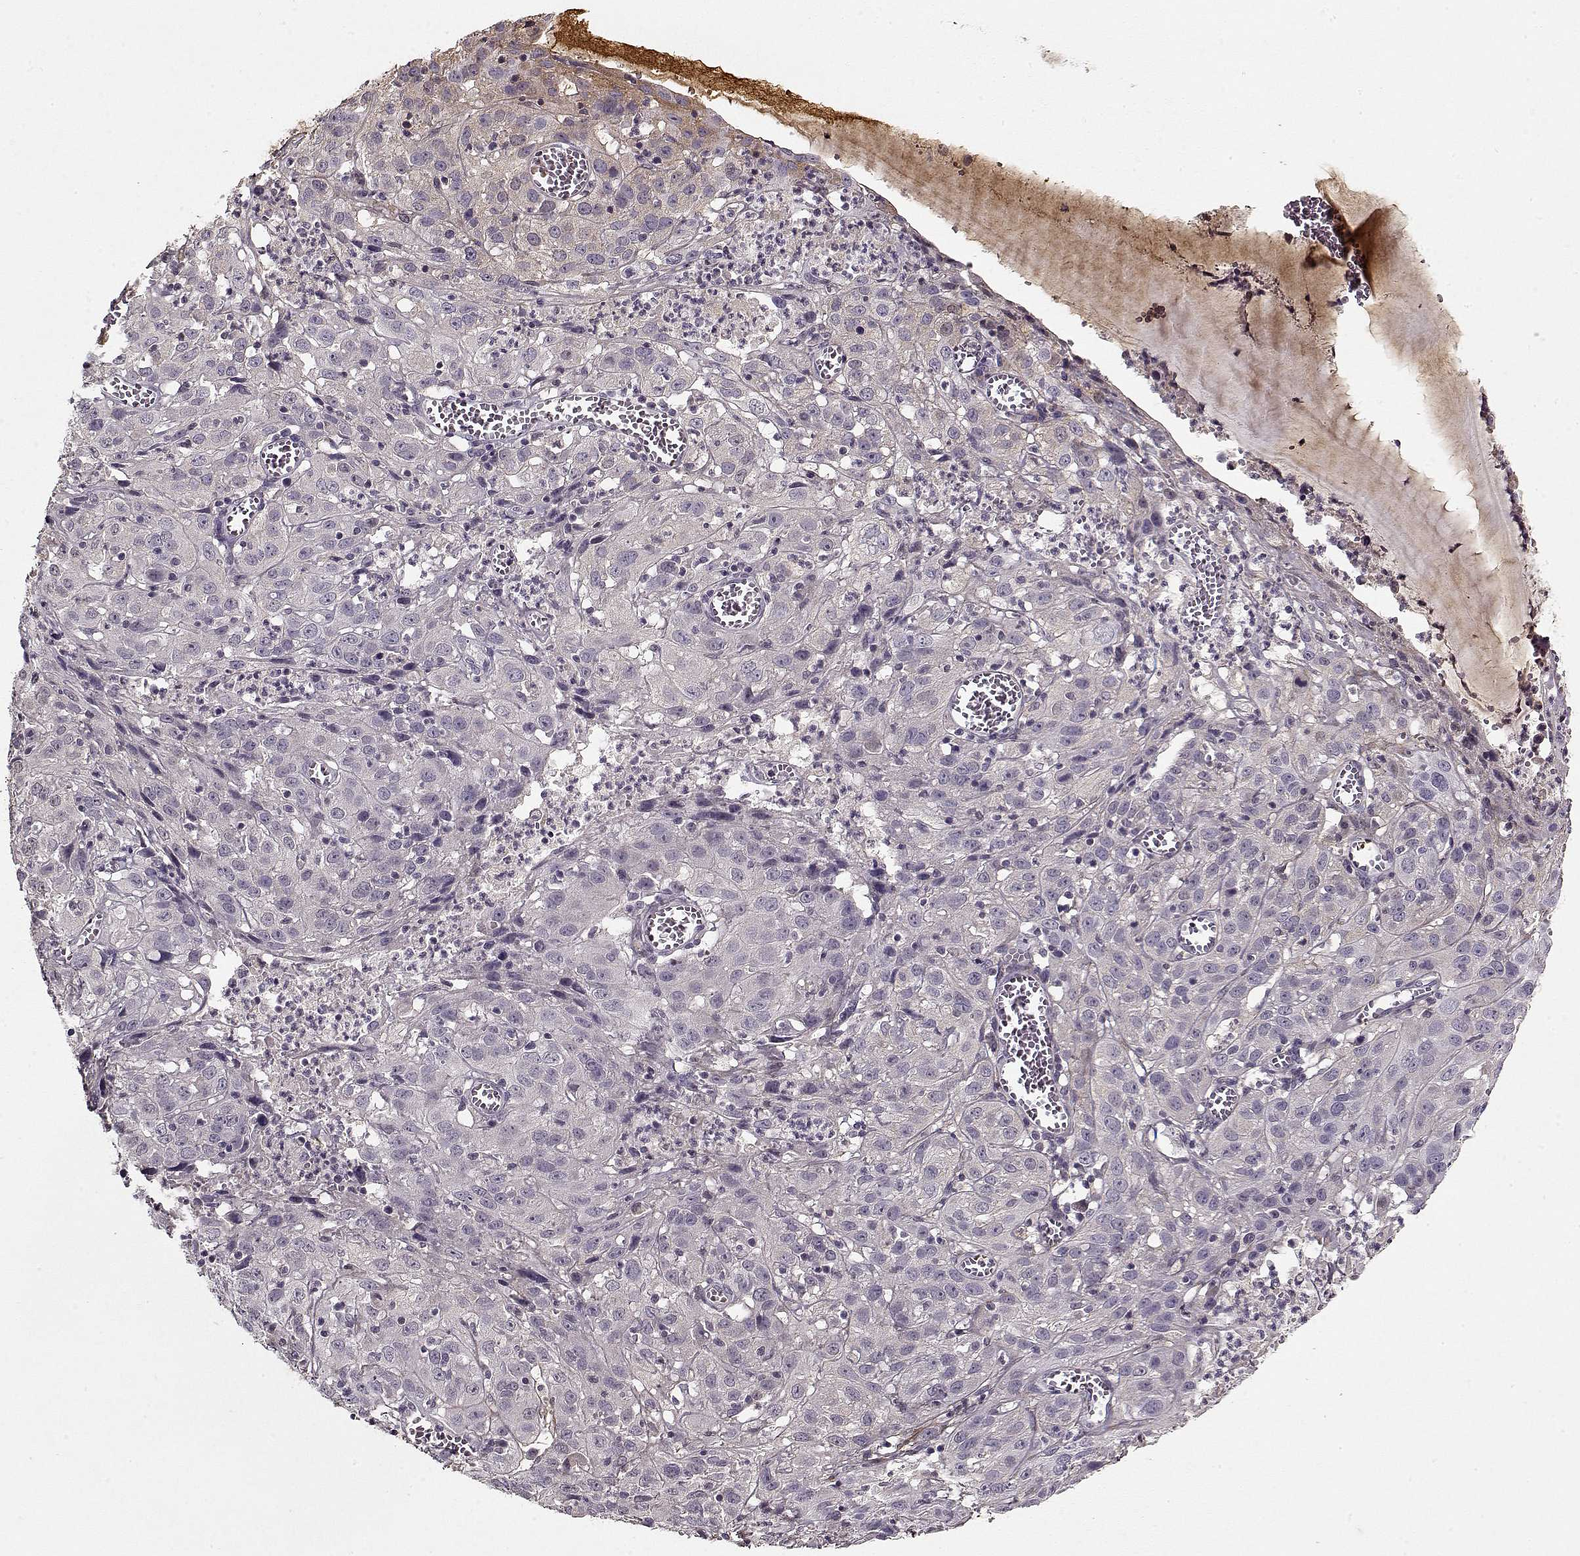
{"staining": {"intensity": "negative", "quantity": "none", "location": "none"}, "tissue": "cervical cancer", "cell_type": "Tumor cells", "image_type": "cancer", "snomed": [{"axis": "morphology", "description": "Squamous cell carcinoma, NOS"}, {"axis": "topography", "description": "Cervix"}], "caption": "Cervical cancer (squamous cell carcinoma) was stained to show a protein in brown. There is no significant expression in tumor cells. (DAB (3,3'-diaminobenzidine) immunohistochemistry visualized using brightfield microscopy, high magnification).", "gene": "LUM", "patient": {"sex": "female", "age": 32}}